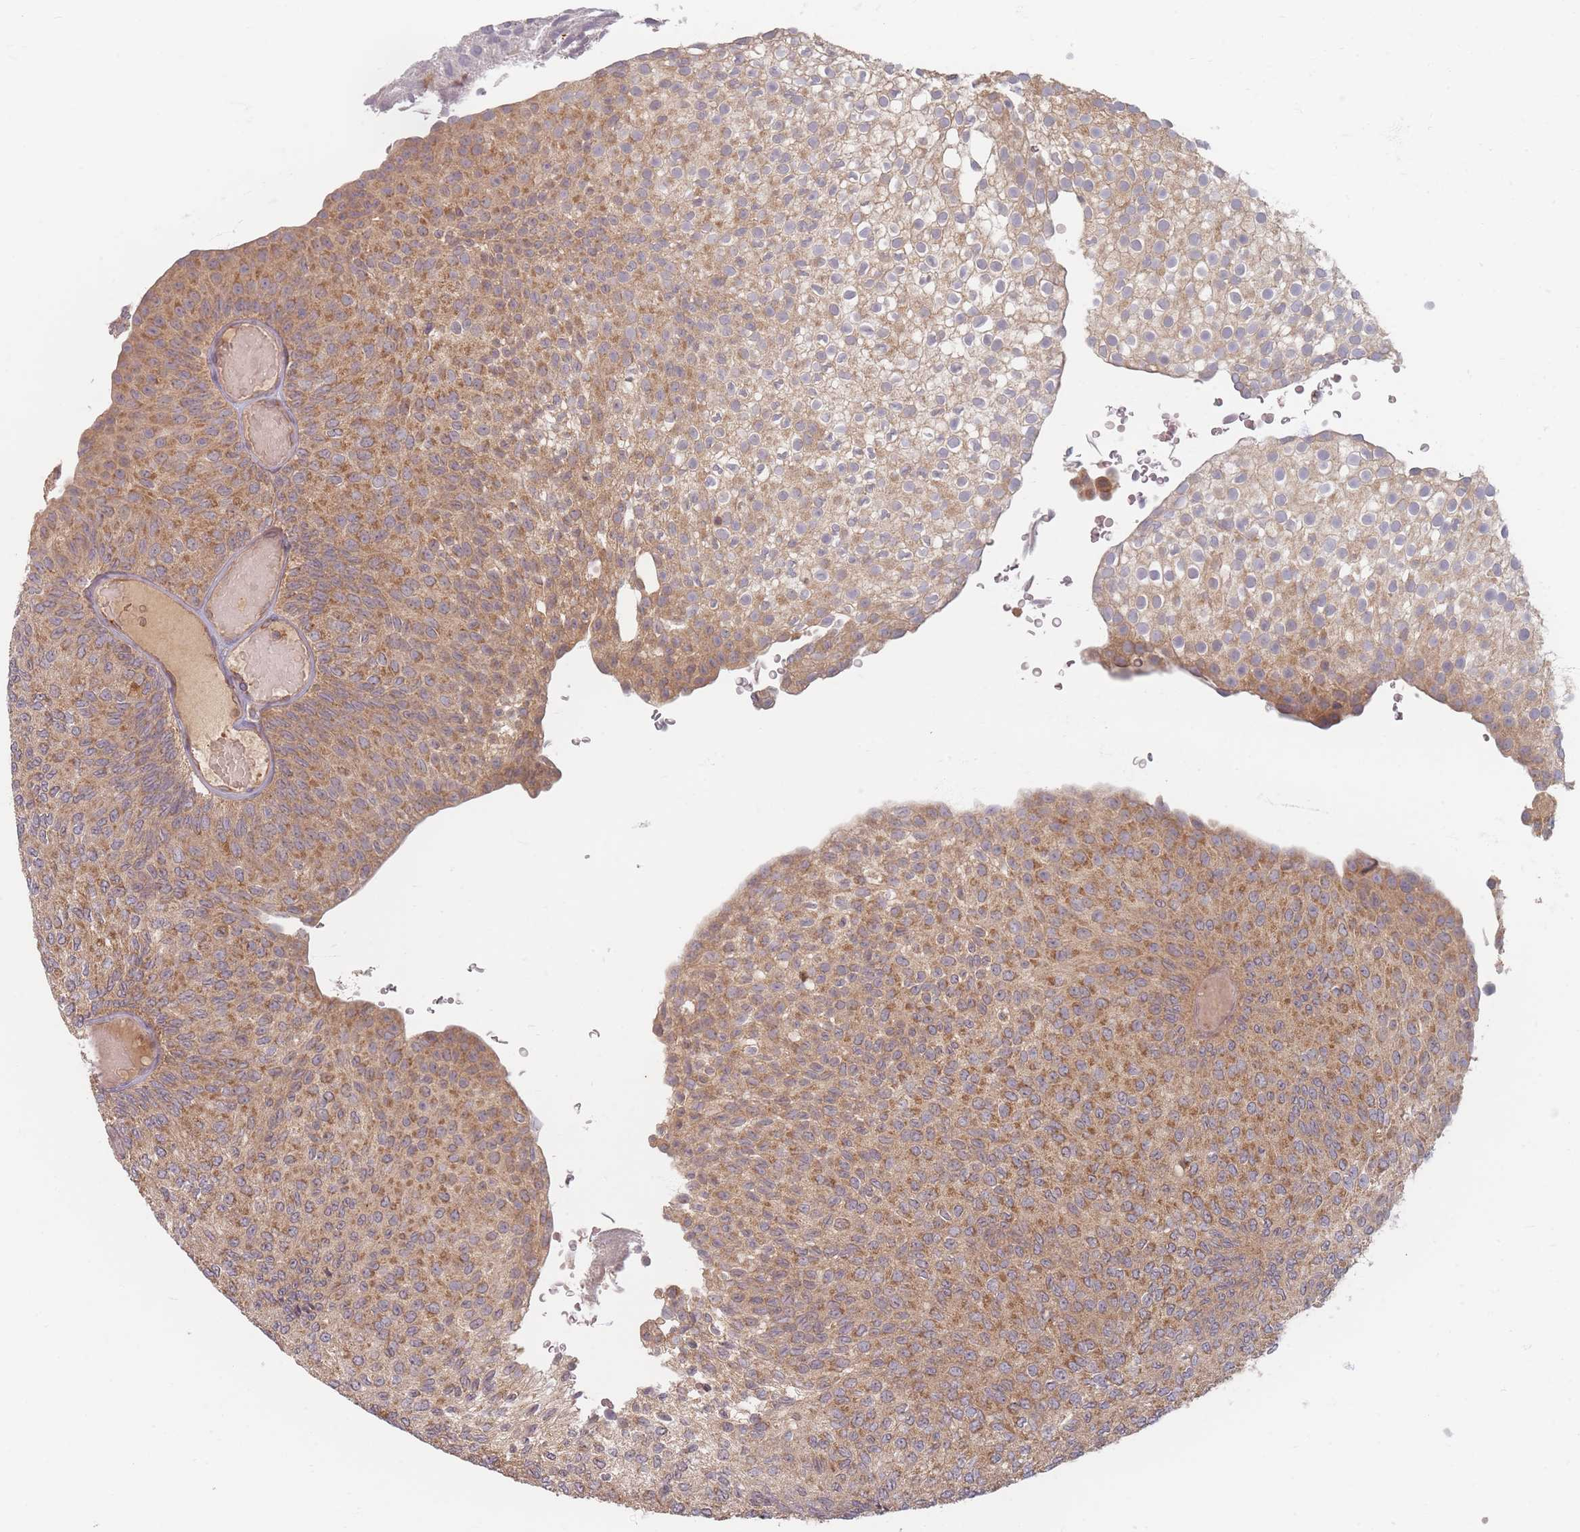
{"staining": {"intensity": "moderate", "quantity": ">75%", "location": "cytoplasmic/membranous"}, "tissue": "urothelial cancer", "cell_type": "Tumor cells", "image_type": "cancer", "snomed": [{"axis": "morphology", "description": "Urothelial carcinoma, Low grade"}, {"axis": "topography", "description": "Urinary bladder"}], "caption": "Moderate cytoplasmic/membranous protein expression is present in approximately >75% of tumor cells in low-grade urothelial carcinoma.", "gene": "SLC35F3", "patient": {"sex": "male", "age": 78}}